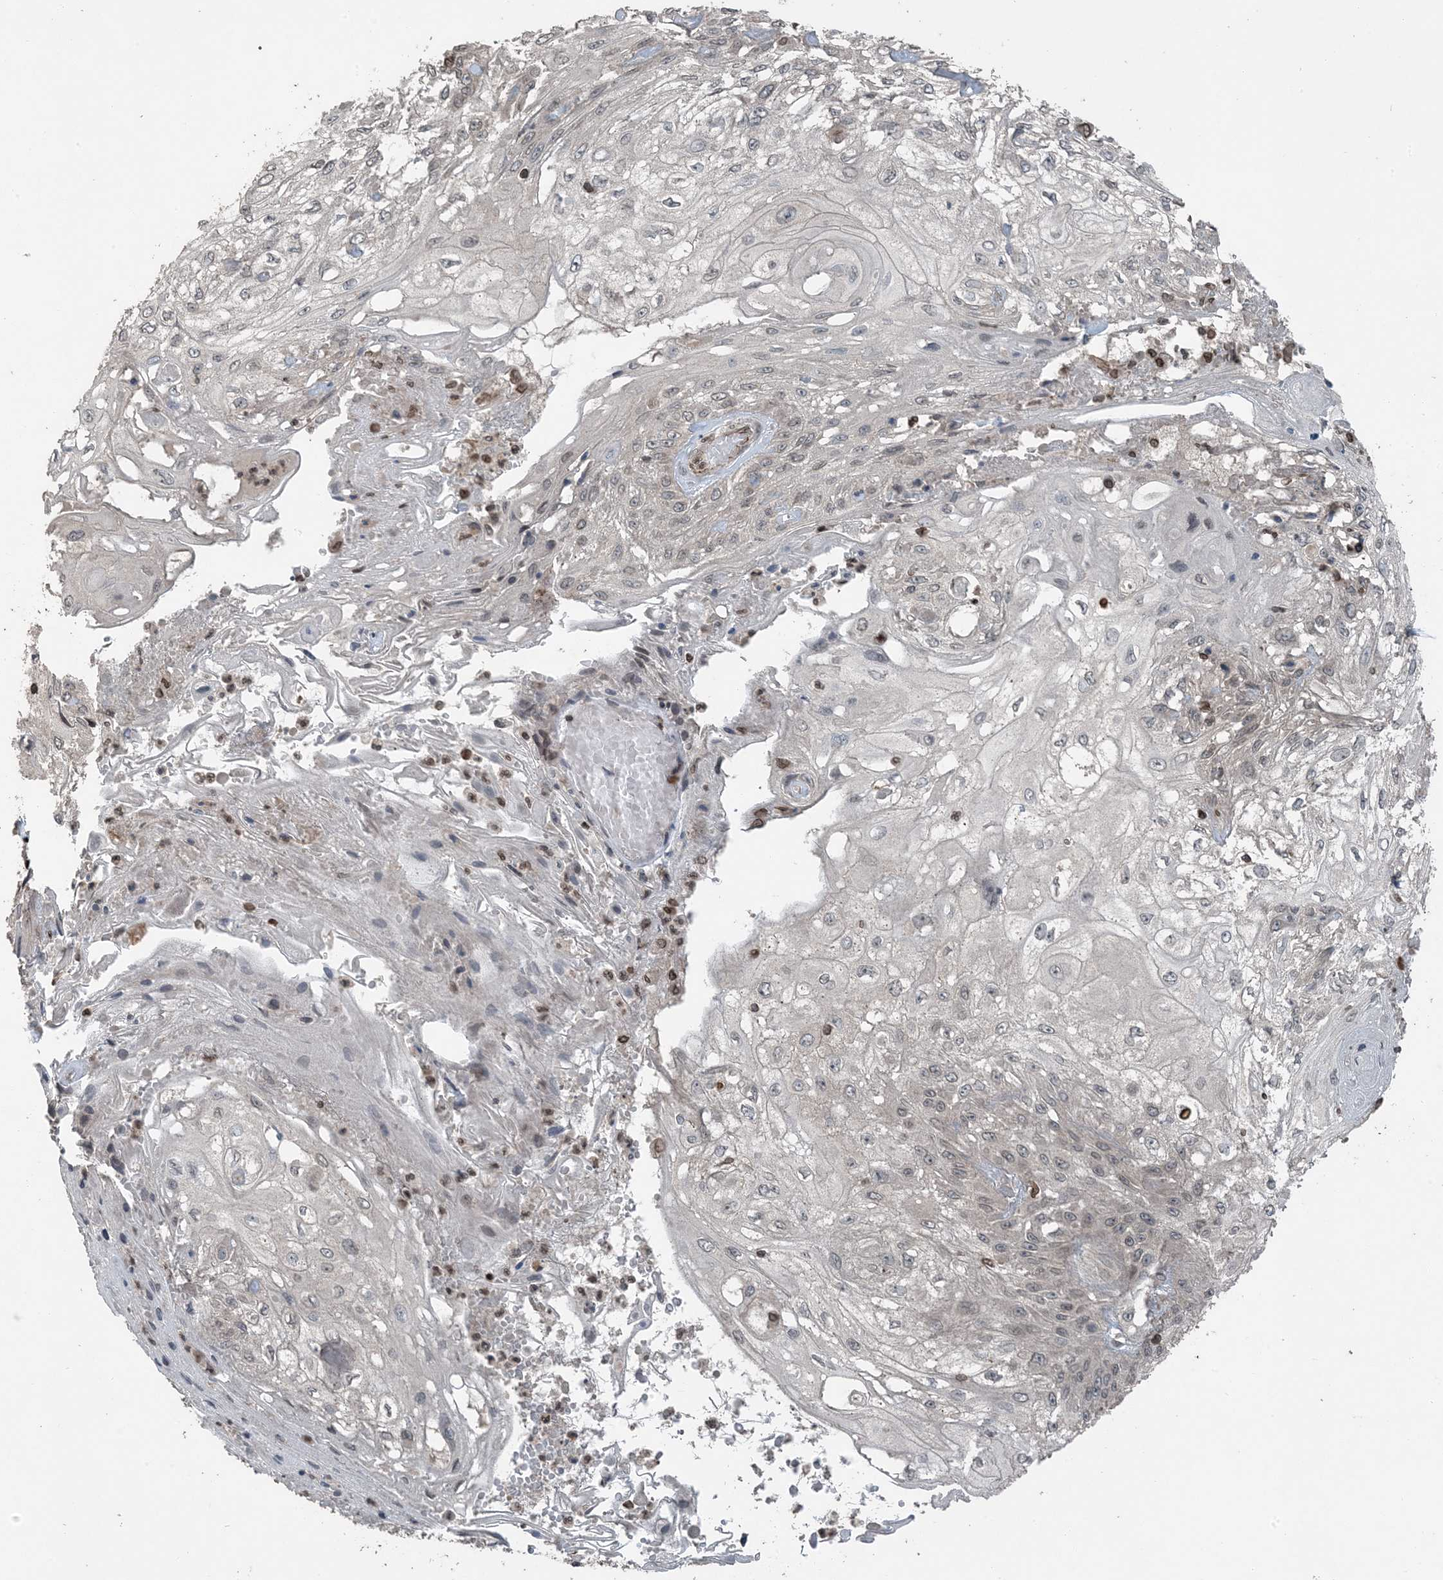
{"staining": {"intensity": "weak", "quantity": "<25%", "location": "cytoplasmic/membranous,nuclear"}, "tissue": "skin cancer", "cell_type": "Tumor cells", "image_type": "cancer", "snomed": [{"axis": "morphology", "description": "Squamous cell carcinoma, NOS"}, {"axis": "morphology", "description": "Squamous cell carcinoma, metastatic, NOS"}, {"axis": "topography", "description": "Skin"}, {"axis": "topography", "description": "Lymph node"}], "caption": "Immunohistochemistry photomicrograph of human skin cancer (squamous cell carcinoma) stained for a protein (brown), which demonstrates no expression in tumor cells.", "gene": "ZFAND2B", "patient": {"sex": "male", "age": 75}}